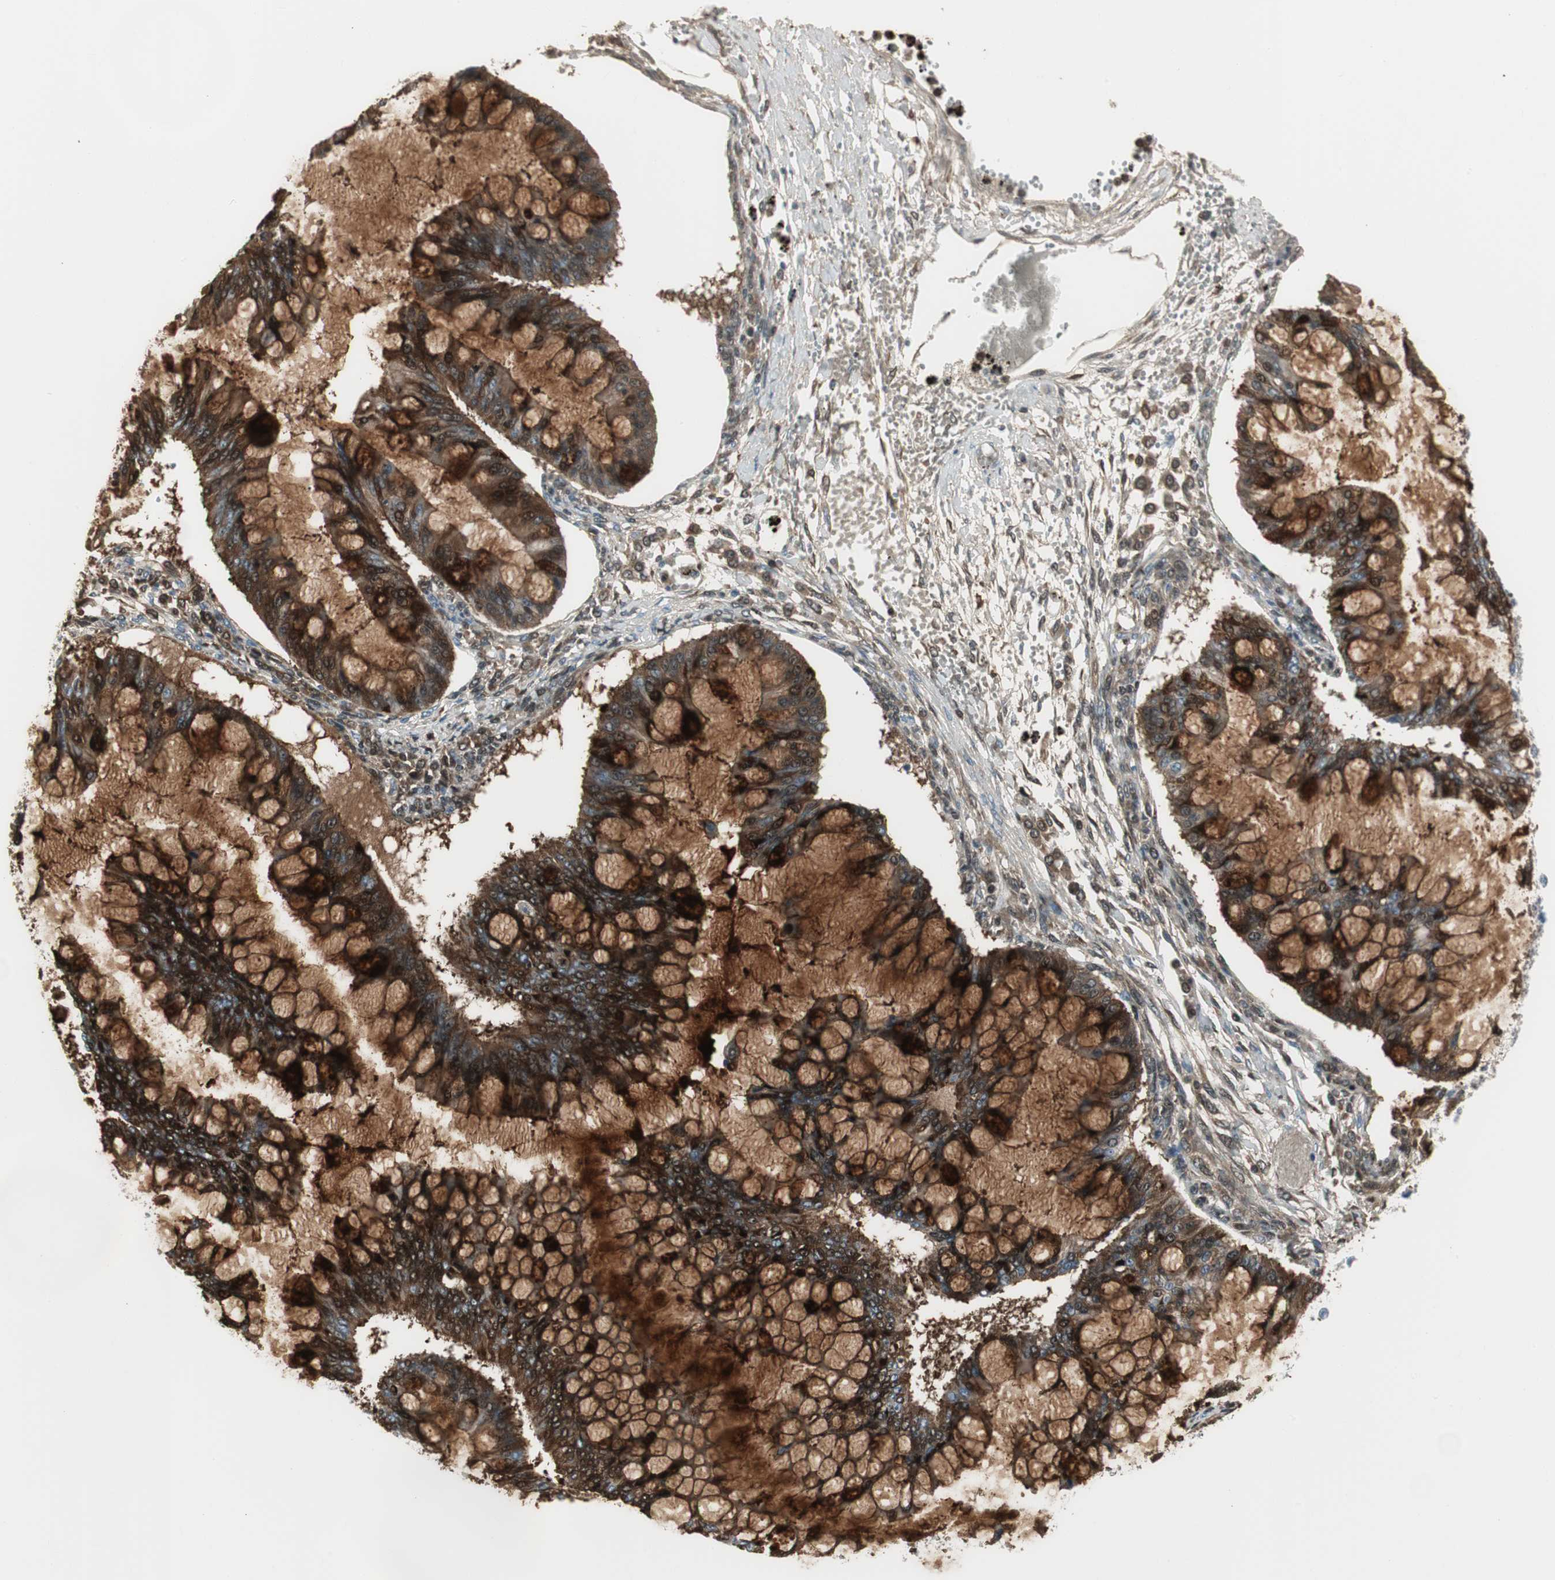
{"staining": {"intensity": "strong", "quantity": ">75%", "location": "cytoplasmic/membranous"}, "tissue": "ovarian cancer", "cell_type": "Tumor cells", "image_type": "cancer", "snomed": [{"axis": "morphology", "description": "Cystadenocarcinoma, mucinous, NOS"}, {"axis": "topography", "description": "Ovary"}], "caption": "High-magnification brightfield microscopy of ovarian cancer stained with DAB (3,3'-diaminobenzidine) (brown) and counterstained with hematoxylin (blue). tumor cells exhibit strong cytoplasmic/membranous expression is appreciated in approximately>75% of cells. The staining is performed using DAB brown chromogen to label protein expression. The nuclei are counter-stained blue using hematoxylin.", "gene": "SPINK4", "patient": {"sex": "female", "age": 73}}